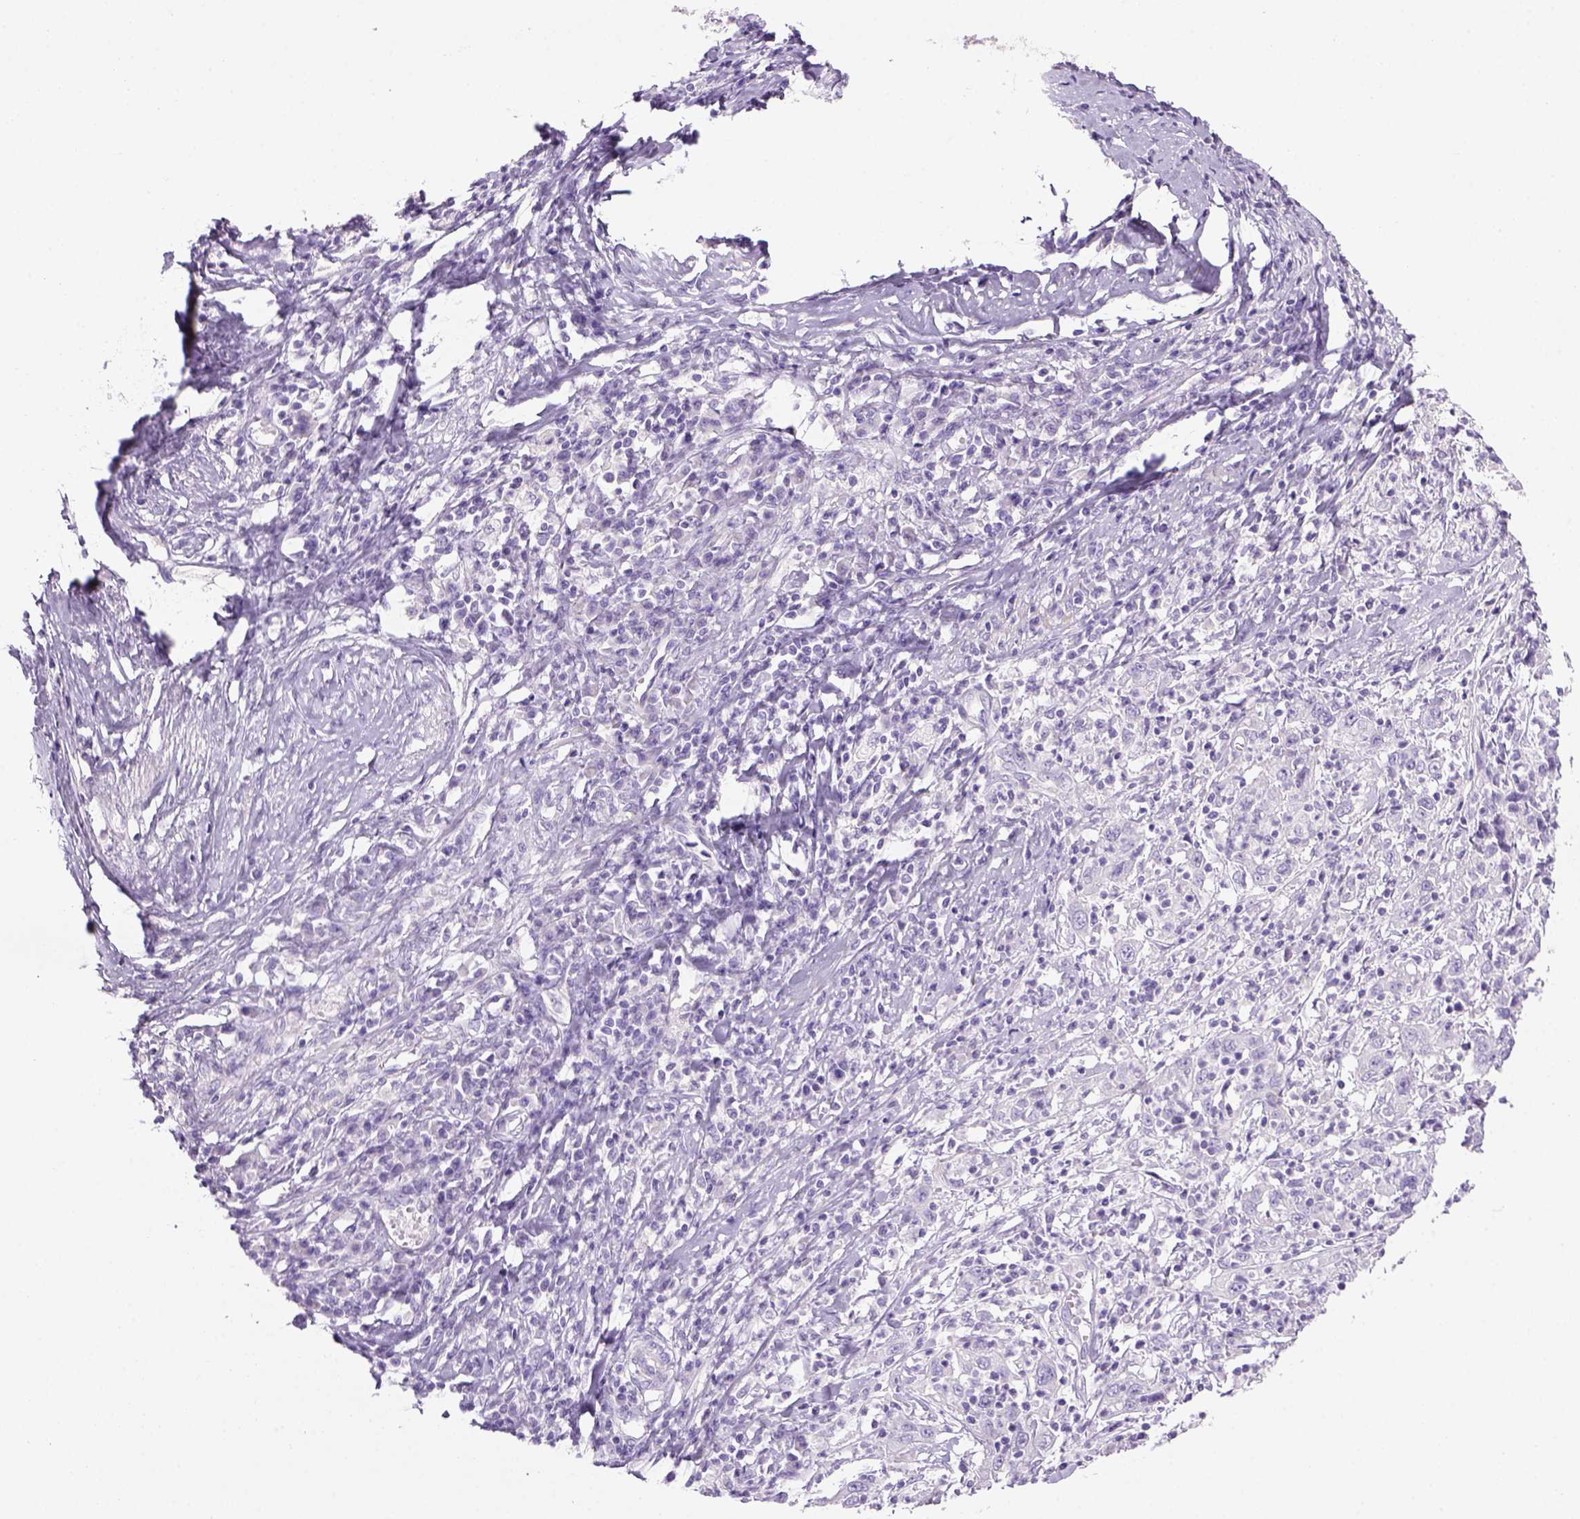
{"staining": {"intensity": "negative", "quantity": "none", "location": "none"}, "tissue": "cervical cancer", "cell_type": "Tumor cells", "image_type": "cancer", "snomed": [{"axis": "morphology", "description": "Squamous cell carcinoma, NOS"}, {"axis": "topography", "description": "Cervix"}], "caption": "Immunohistochemistry (IHC) image of human squamous cell carcinoma (cervical) stained for a protein (brown), which displays no staining in tumor cells.", "gene": "TENM4", "patient": {"sex": "female", "age": 46}}